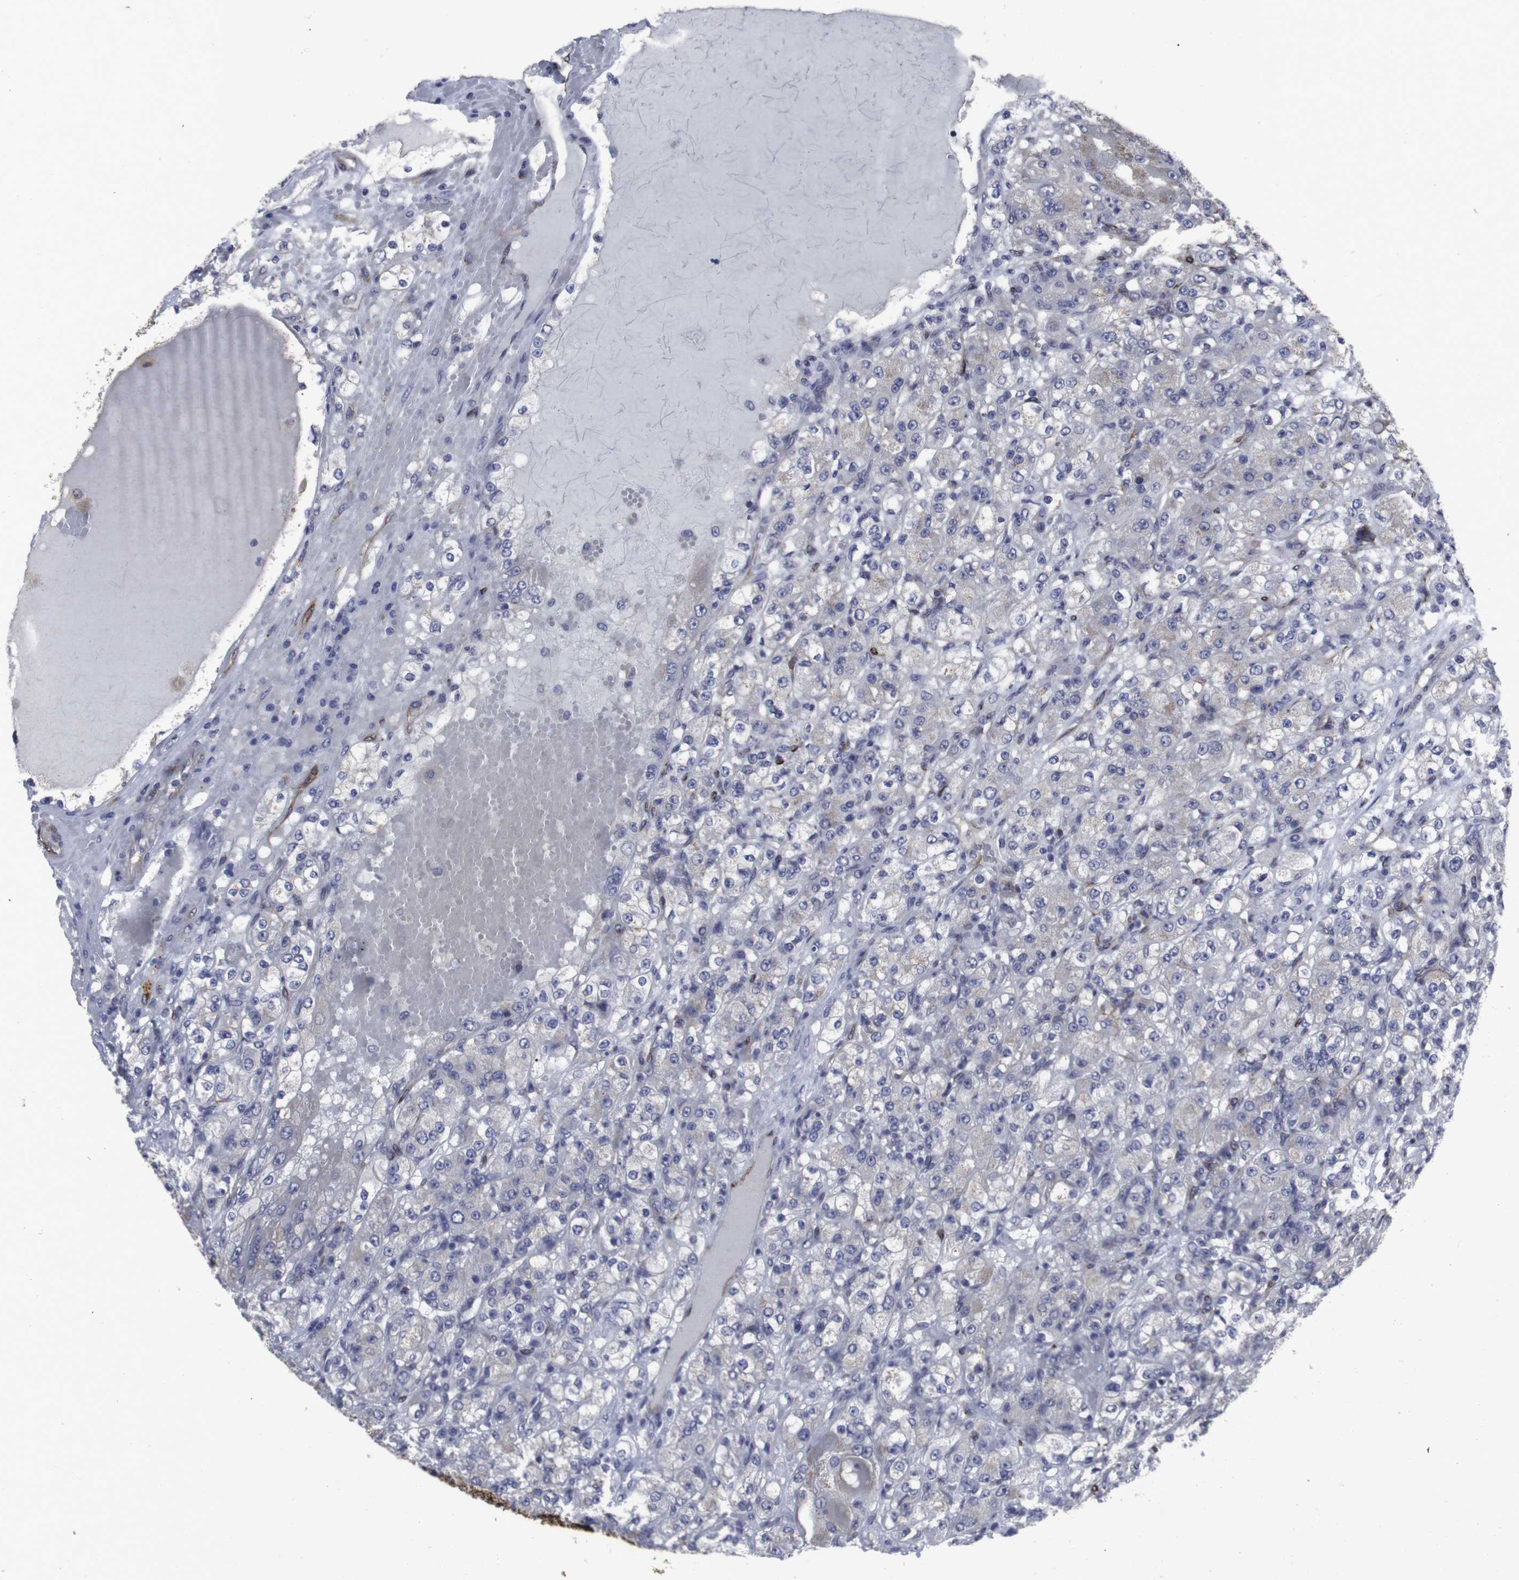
{"staining": {"intensity": "negative", "quantity": "none", "location": "none"}, "tissue": "renal cancer", "cell_type": "Tumor cells", "image_type": "cancer", "snomed": [{"axis": "morphology", "description": "Normal tissue, NOS"}, {"axis": "morphology", "description": "Adenocarcinoma, NOS"}, {"axis": "topography", "description": "Kidney"}], "caption": "The immunohistochemistry photomicrograph has no significant staining in tumor cells of renal cancer (adenocarcinoma) tissue.", "gene": "SNCG", "patient": {"sex": "male", "age": 61}}